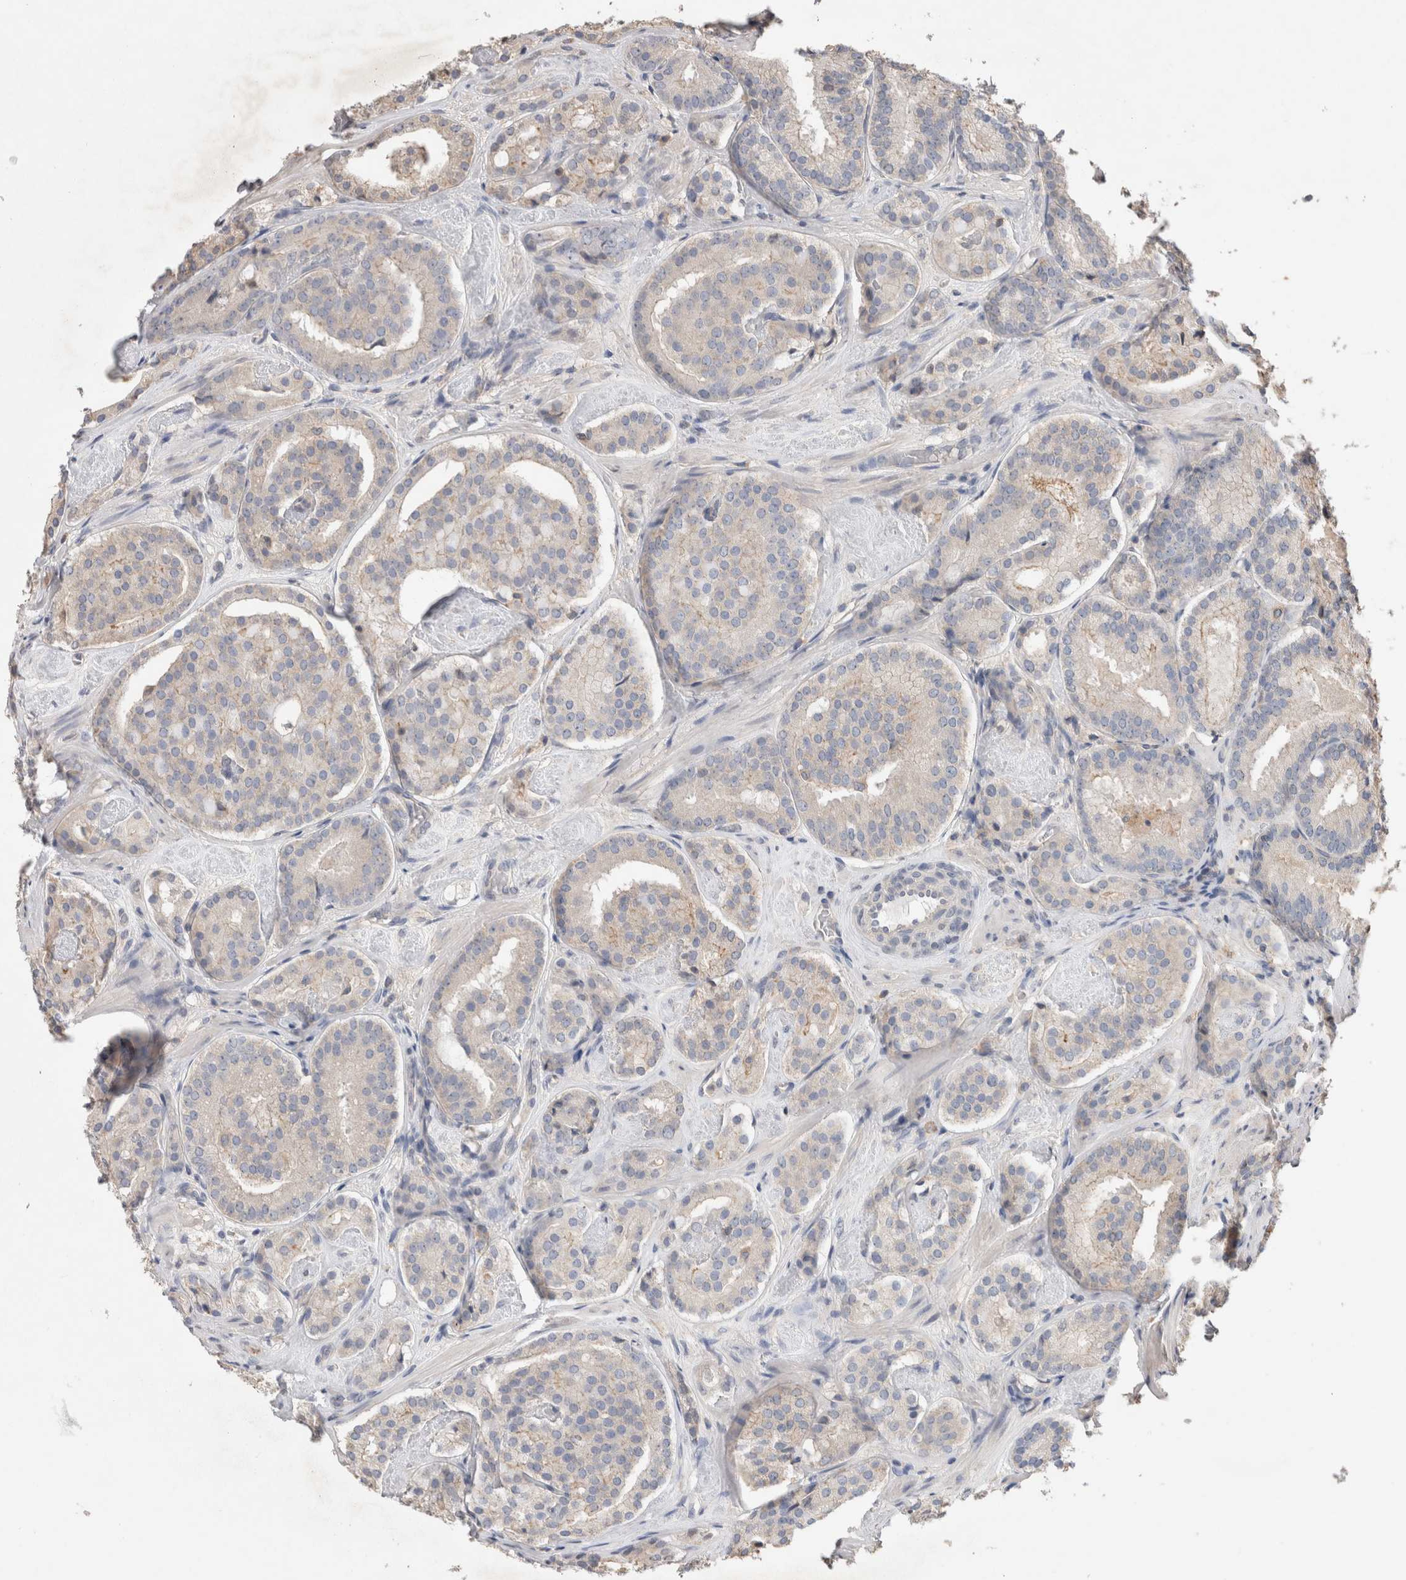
{"staining": {"intensity": "negative", "quantity": "none", "location": "none"}, "tissue": "prostate cancer", "cell_type": "Tumor cells", "image_type": "cancer", "snomed": [{"axis": "morphology", "description": "Adenocarcinoma, Low grade"}, {"axis": "topography", "description": "Prostate"}], "caption": "A high-resolution photomicrograph shows IHC staining of low-grade adenocarcinoma (prostate), which demonstrates no significant expression in tumor cells.", "gene": "TRIM5", "patient": {"sex": "male", "age": 69}}